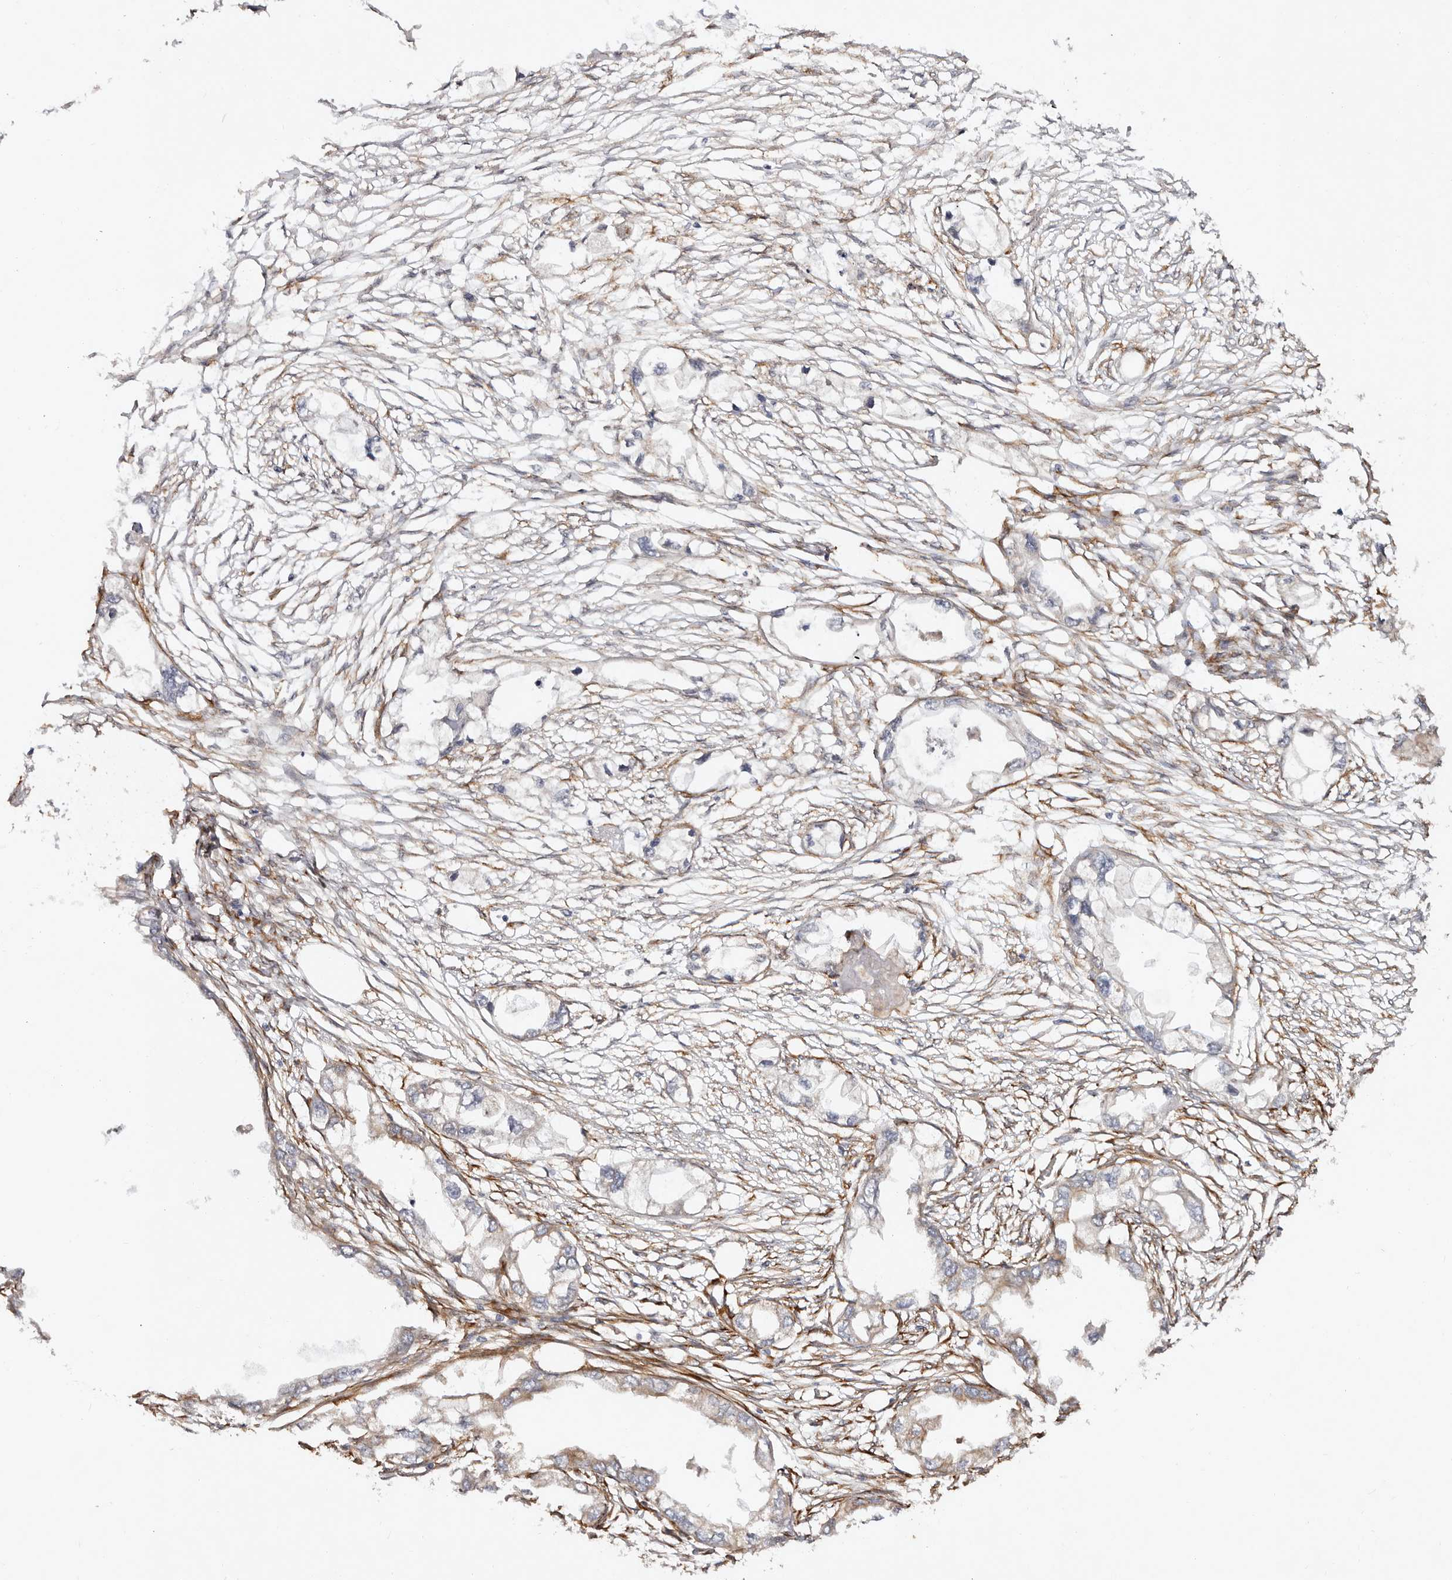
{"staining": {"intensity": "weak", "quantity": "25%-75%", "location": "cytoplasmic/membranous"}, "tissue": "endometrial cancer", "cell_type": "Tumor cells", "image_type": "cancer", "snomed": [{"axis": "morphology", "description": "Adenocarcinoma, NOS"}, {"axis": "morphology", "description": "Adenocarcinoma, metastatic, NOS"}, {"axis": "topography", "description": "Adipose tissue"}, {"axis": "topography", "description": "Endometrium"}], "caption": "Endometrial adenocarcinoma stained with IHC shows weak cytoplasmic/membranous positivity in approximately 25%-75% of tumor cells.", "gene": "SERPINH1", "patient": {"sex": "female", "age": 67}}